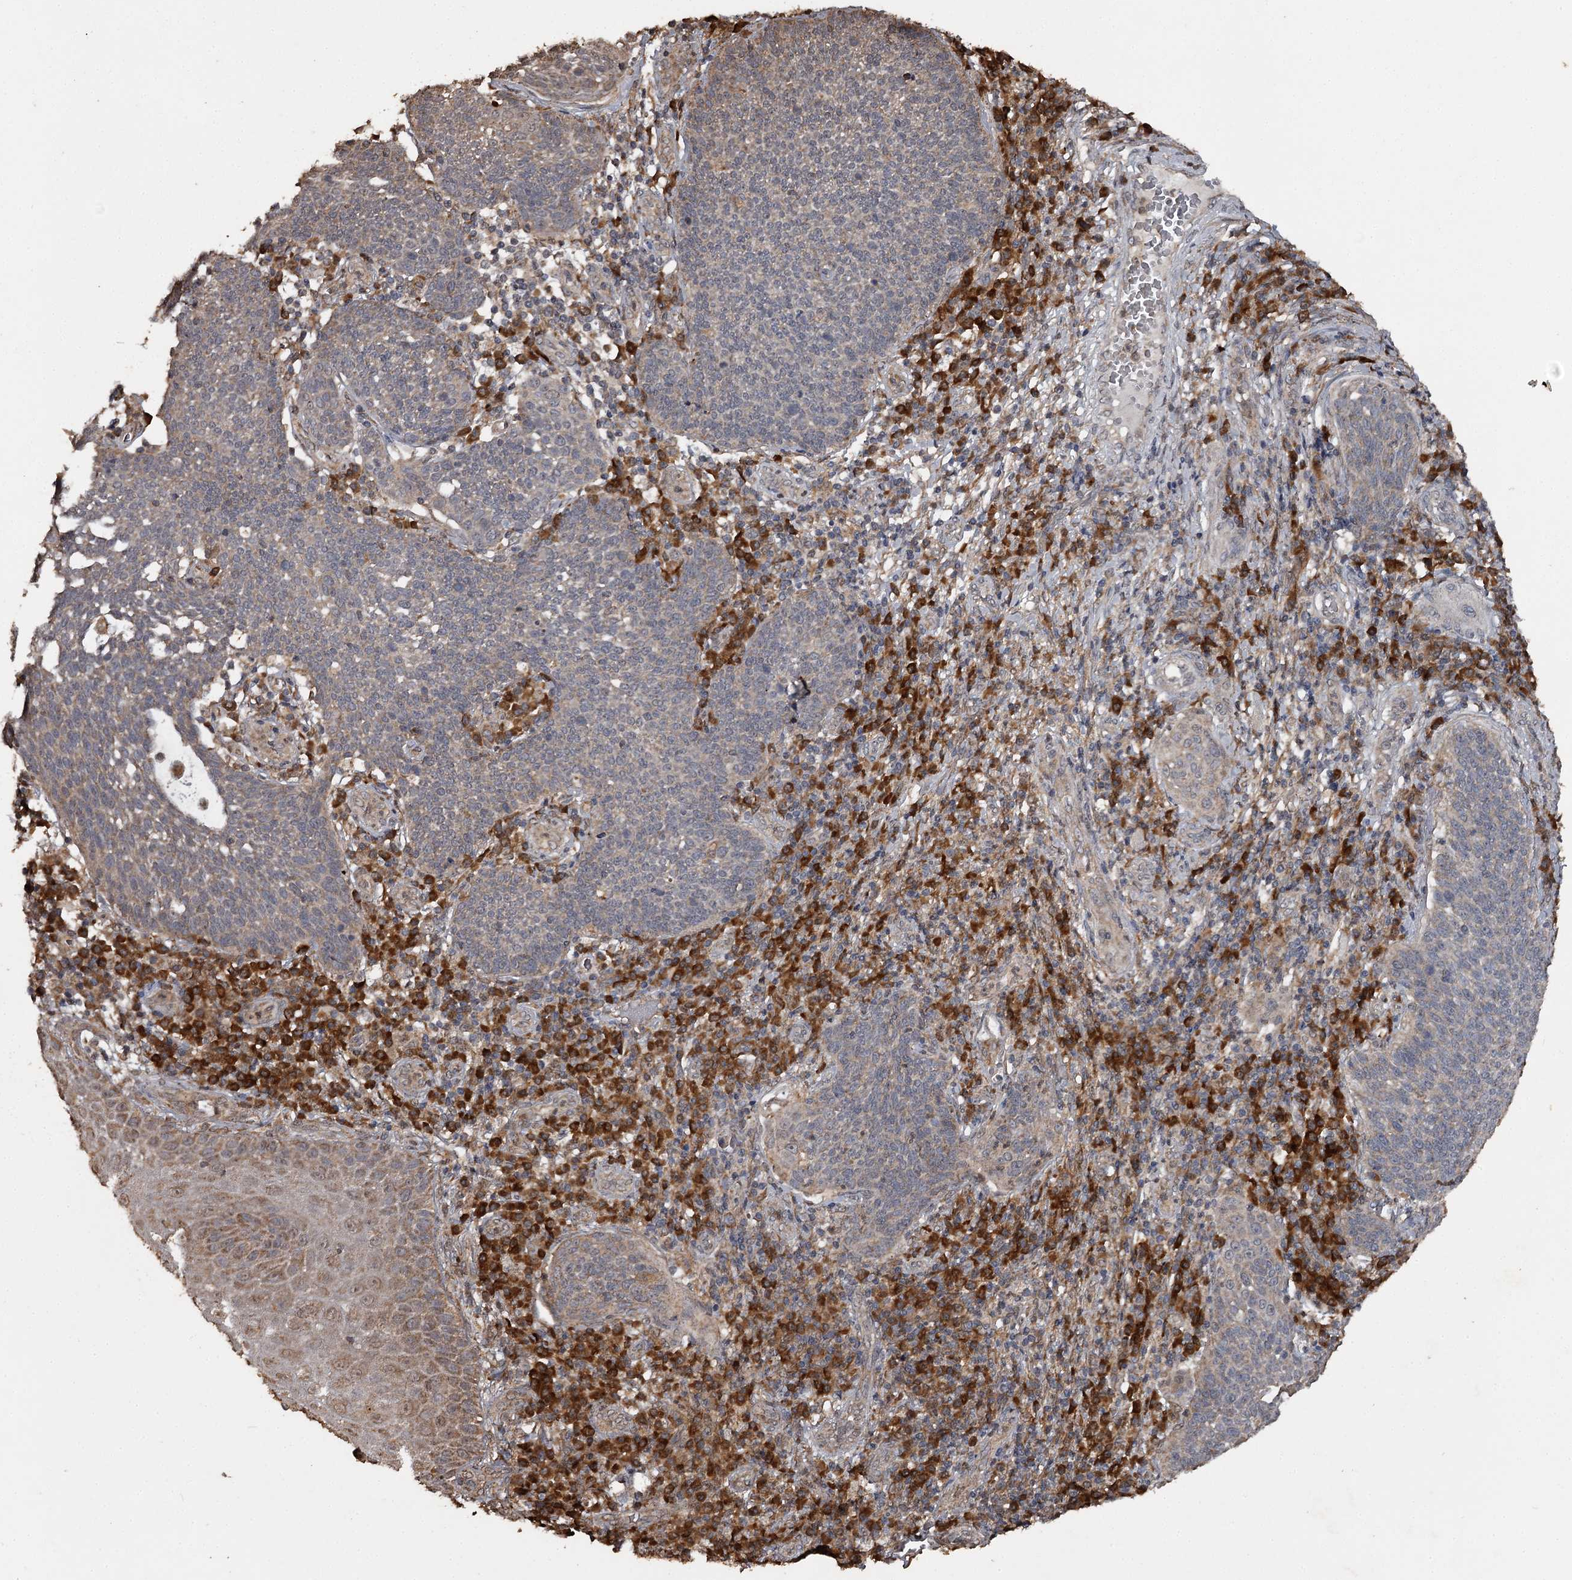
{"staining": {"intensity": "weak", "quantity": "25%-75%", "location": "cytoplasmic/membranous"}, "tissue": "cervical cancer", "cell_type": "Tumor cells", "image_type": "cancer", "snomed": [{"axis": "morphology", "description": "Squamous cell carcinoma, NOS"}, {"axis": "topography", "description": "Cervix"}], "caption": "This histopathology image exhibits immunohistochemistry (IHC) staining of cervical squamous cell carcinoma, with low weak cytoplasmic/membranous expression in approximately 25%-75% of tumor cells.", "gene": "WIPI1", "patient": {"sex": "female", "age": 34}}